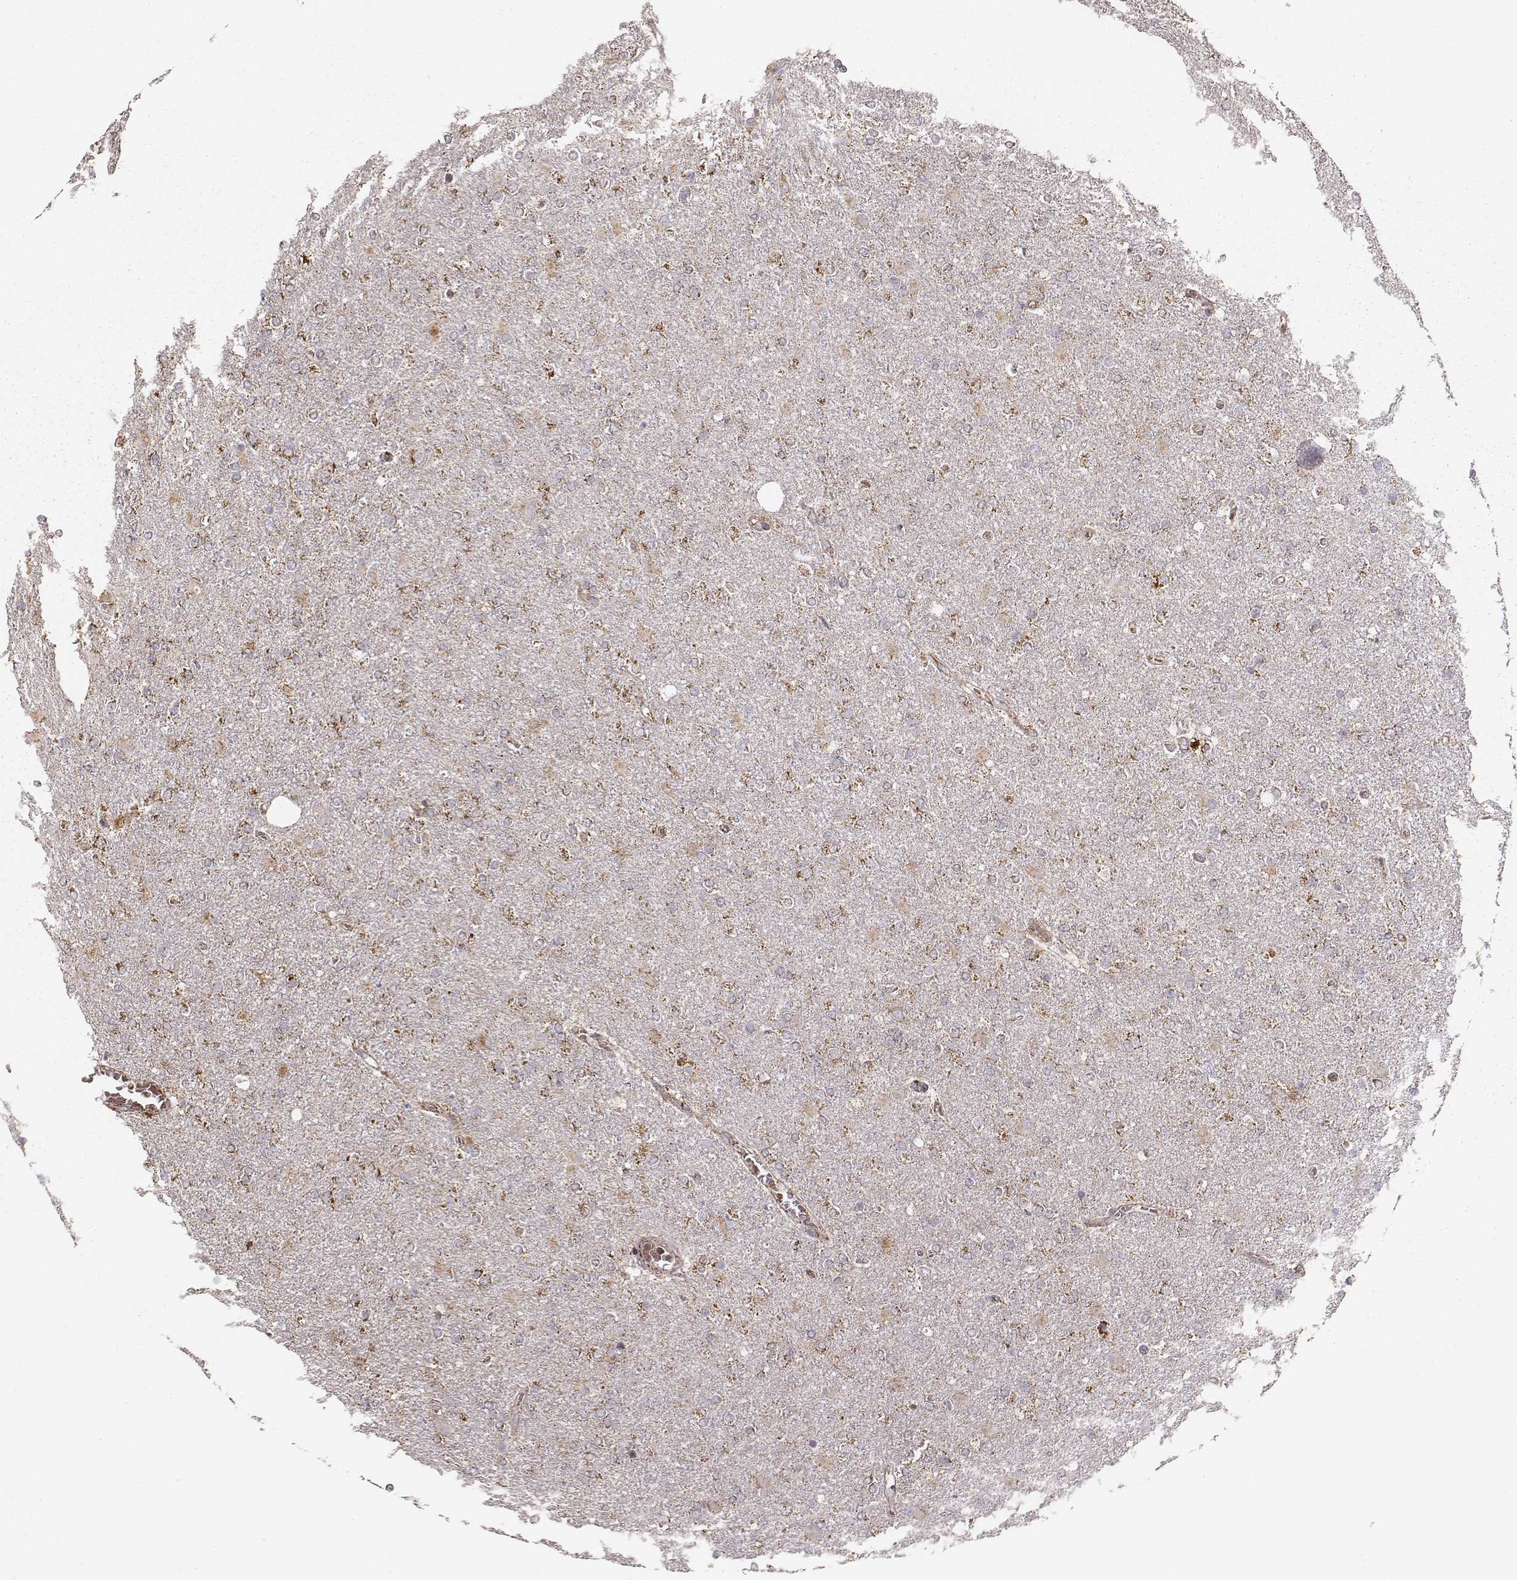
{"staining": {"intensity": "strong", "quantity": ">75%", "location": "cytoplasmic/membranous"}, "tissue": "glioma", "cell_type": "Tumor cells", "image_type": "cancer", "snomed": [{"axis": "morphology", "description": "Glioma, malignant, High grade"}, {"axis": "topography", "description": "Cerebral cortex"}], "caption": "A high amount of strong cytoplasmic/membranous expression is present in approximately >75% of tumor cells in glioma tissue. (DAB (3,3'-diaminobenzidine) IHC with brightfield microscopy, high magnification).", "gene": "TUFM", "patient": {"sex": "male", "age": 70}}